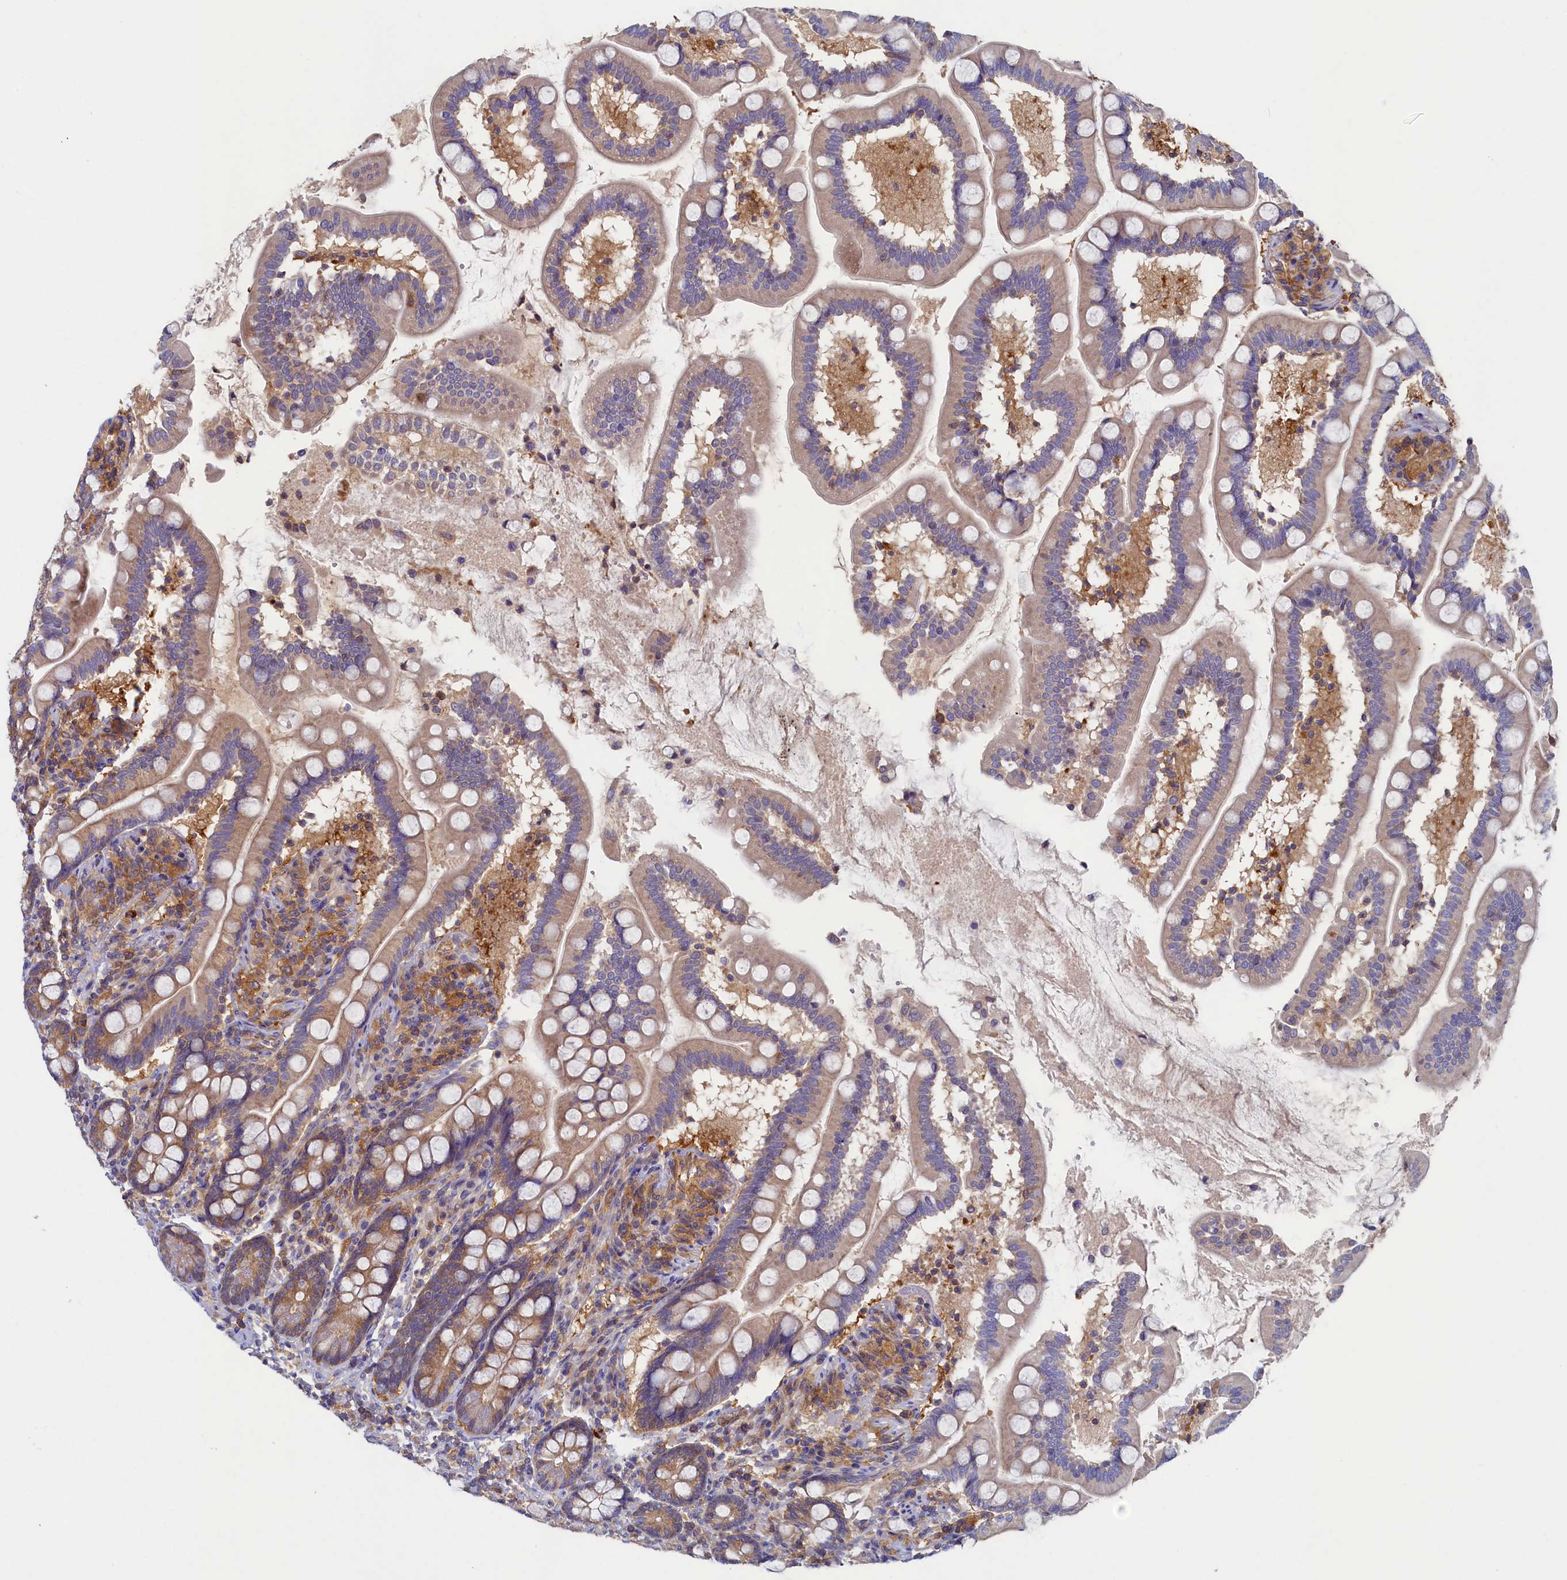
{"staining": {"intensity": "moderate", "quantity": "25%-75%", "location": "cytoplasmic/membranous"}, "tissue": "small intestine", "cell_type": "Glandular cells", "image_type": "normal", "snomed": [{"axis": "morphology", "description": "Normal tissue, NOS"}, {"axis": "topography", "description": "Small intestine"}], "caption": "Immunohistochemical staining of unremarkable small intestine reveals medium levels of moderate cytoplasmic/membranous expression in approximately 25%-75% of glandular cells. (Stains: DAB (3,3'-diaminobenzidine) in brown, nuclei in blue, Microscopy: brightfield microscopy at high magnification).", "gene": "TIMM8B", "patient": {"sex": "female", "age": 64}}